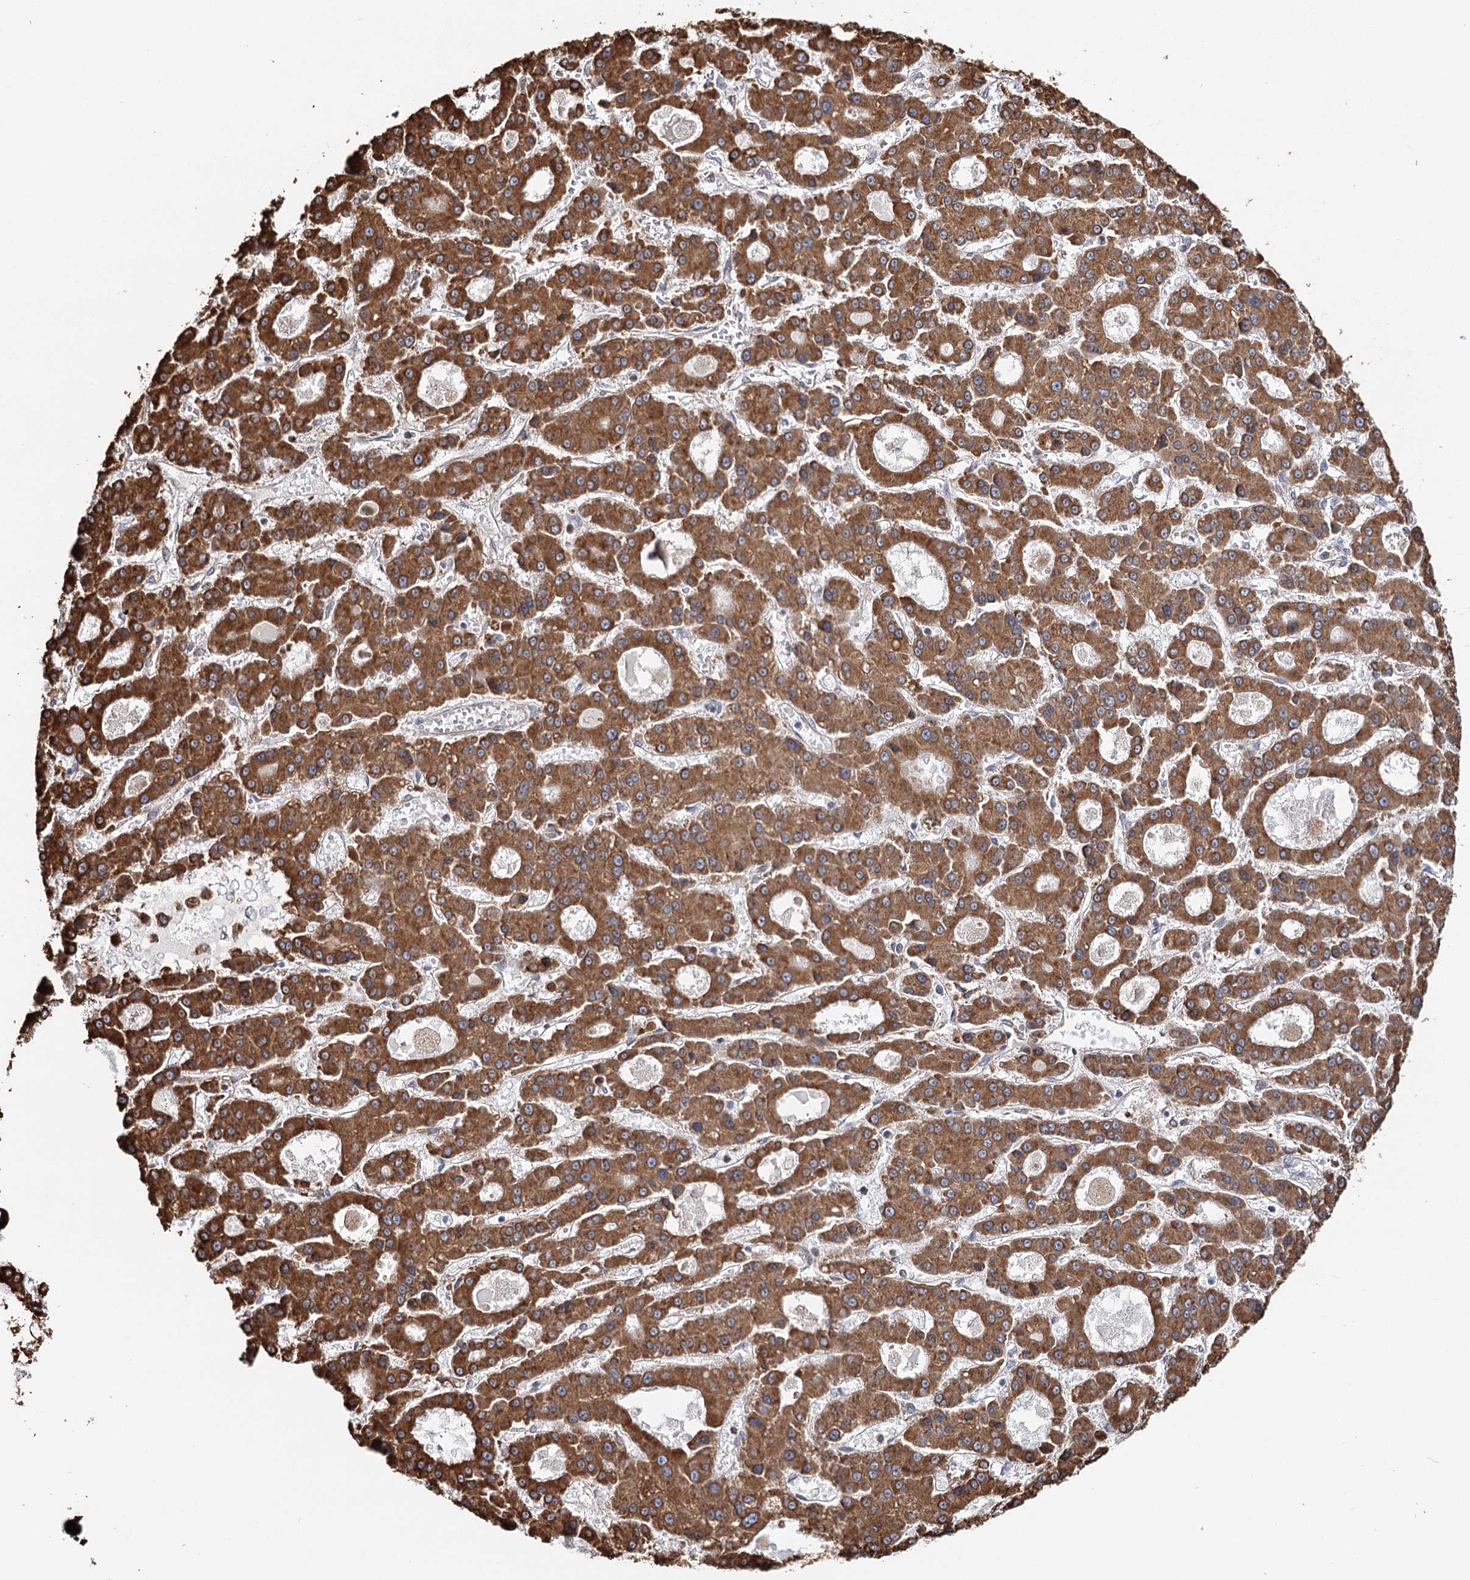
{"staining": {"intensity": "strong", "quantity": ">75%", "location": "cytoplasmic/membranous"}, "tissue": "liver cancer", "cell_type": "Tumor cells", "image_type": "cancer", "snomed": [{"axis": "morphology", "description": "Carcinoma, Hepatocellular, NOS"}, {"axis": "topography", "description": "Liver"}], "caption": "This is an image of immunohistochemistry (IHC) staining of liver hepatocellular carcinoma, which shows strong expression in the cytoplasmic/membranous of tumor cells.", "gene": "VEGFA", "patient": {"sex": "male", "age": 70}}